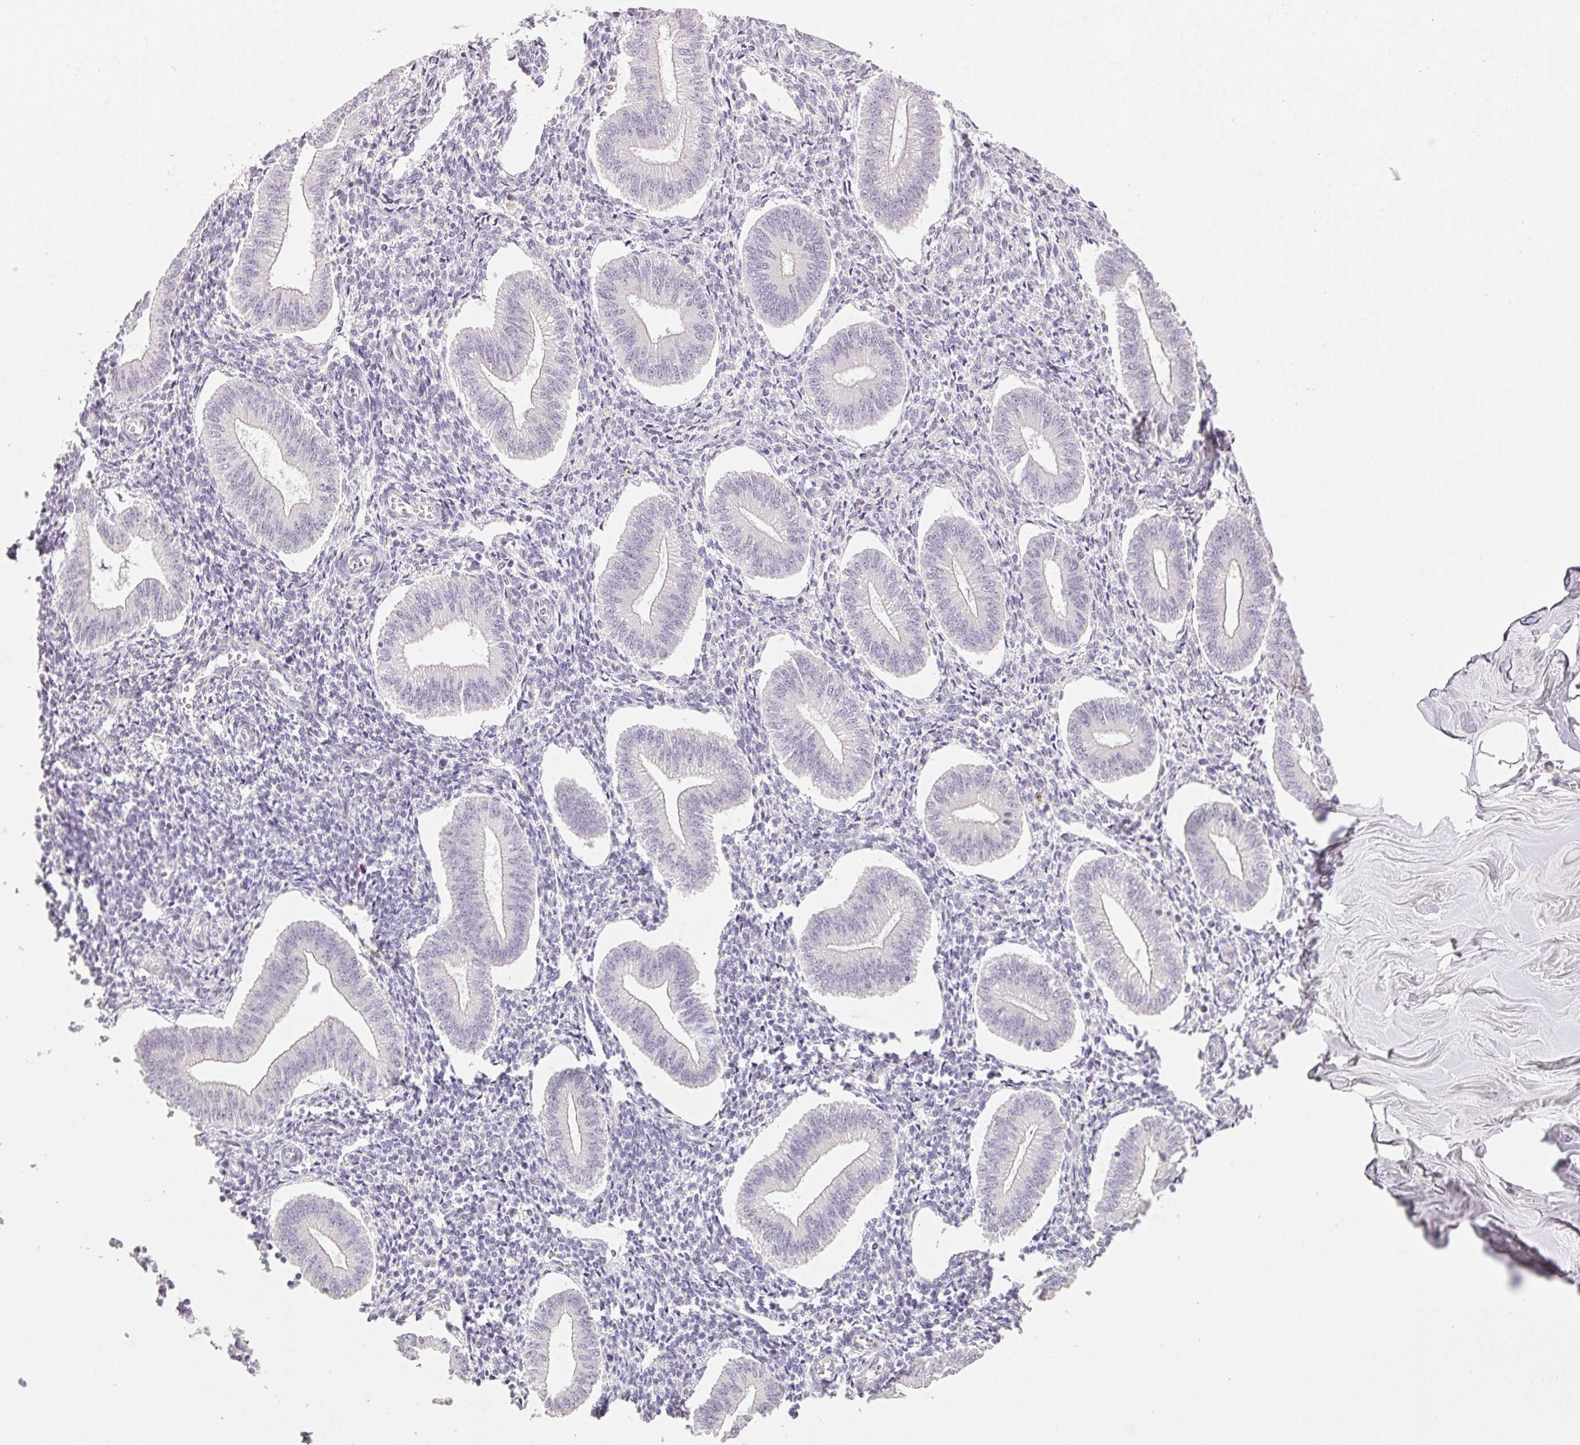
{"staining": {"intensity": "negative", "quantity": "none", "location": "none"}, "tissue": "endometrium", "cell_type": "Cells in endometrial stroma", "image_type": "normal", "snomed": [{"axis": "morphology", "description": "Normal tissue, NOS"}, {"axis": "topography", "description": "Endometrium"}], "caption": "Human endometrium stained for a protein using immunohistochemistry reveals no positivity in cells in endometrial stroma.", "gene": "RAX2", "patient": {"sex": "female", "age": 34}}